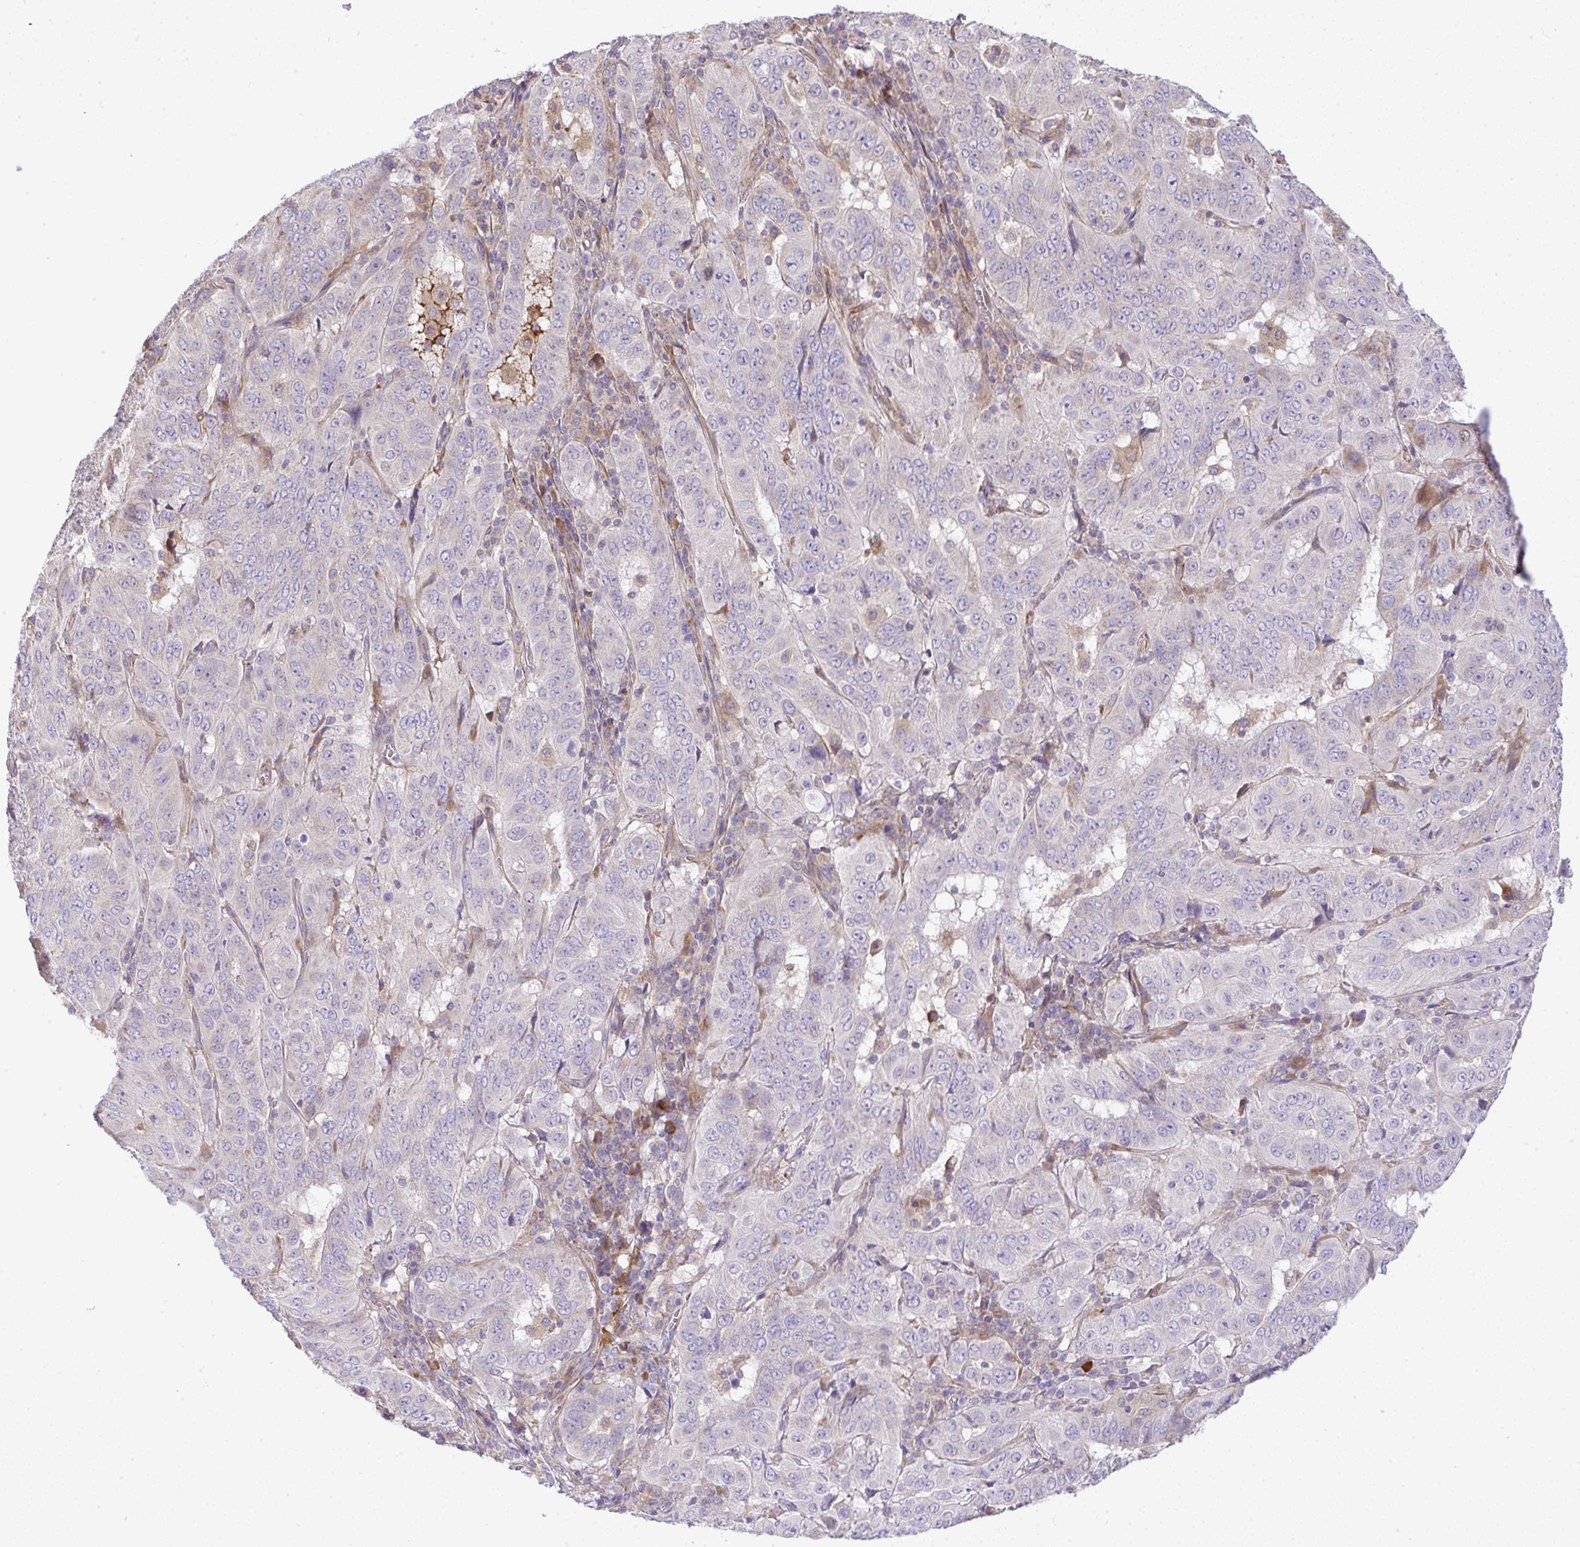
{"staining": {"intensity": "negative", "quantity": "none", "location": "none"}, "tissue": "pancreatic cancer", "cell_type": "Tumor cells", "image_type": "cancer", "snomed": [{"axis": "morphology", "description": "Adenocarcinoma, NOS"}, {"axis": "topography", "description": "Pancreas"}], "caption": "Pancreatic cancer was stained to show a protein in brown. There is no significant positivity in tumor cells. Nuclei are stained in blue.", "gene": "GRID2", "patient": {"sex": "male", "age": 63}}